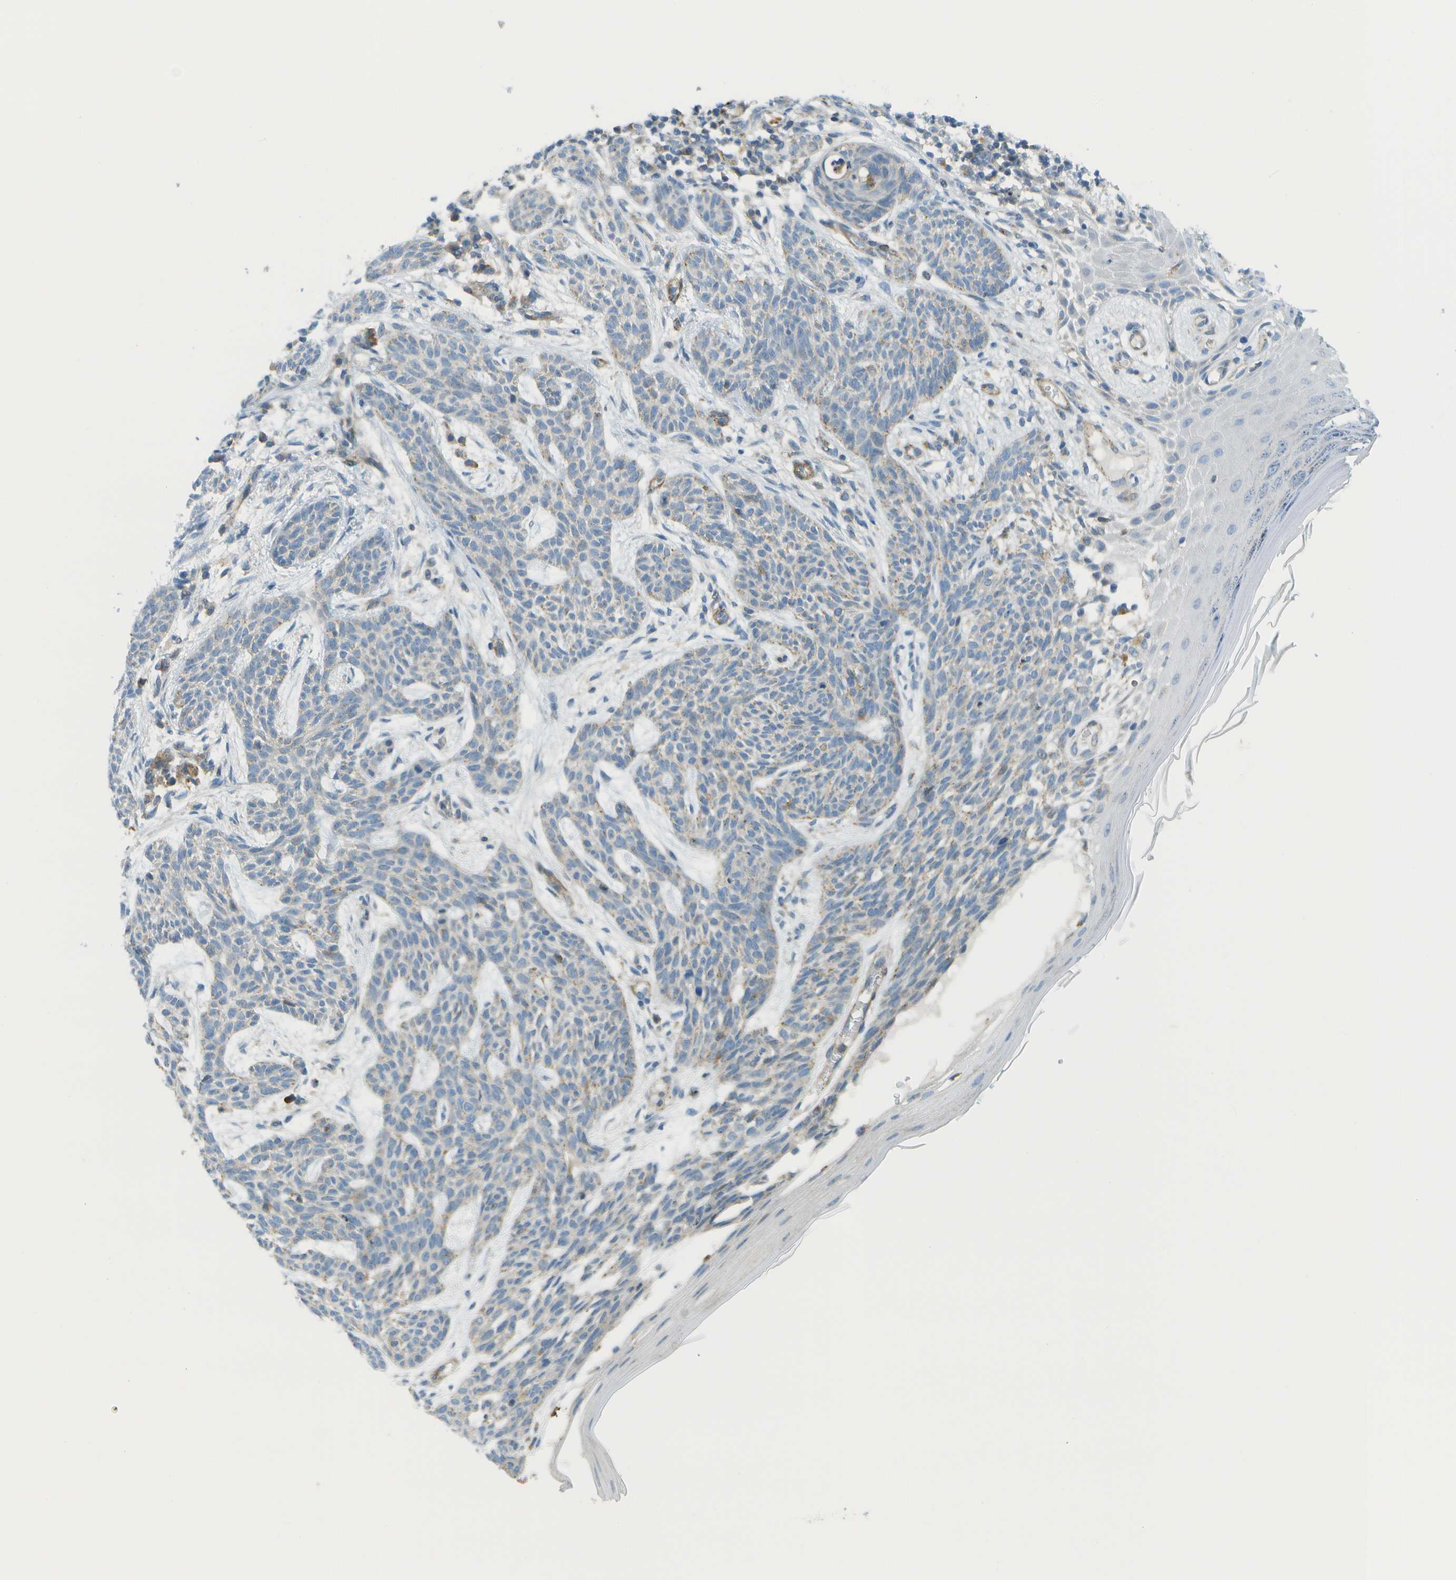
{"staining": {"intensity": "weak", "quantity": "<25%", "location": "cytoplasmic/membranous"}, "tissue": "skin cancer", "cell_type": "Tumor cells", "image_type": "cancer", "snomed": [{"axis": "morphology", "description": "Basal cell carcinoma"}, {"axis": "topography", "description": "Skin"}], "caption": "Basal cell carcinoma (skin) was stained to show a protein in brown. There is no significant positivity in tumor cells. (Brightfield microscopy of DAB immunohistochemistry at high magnification).", "gene": "MYH11", "patient": {"sex": "female", "age": 59}}